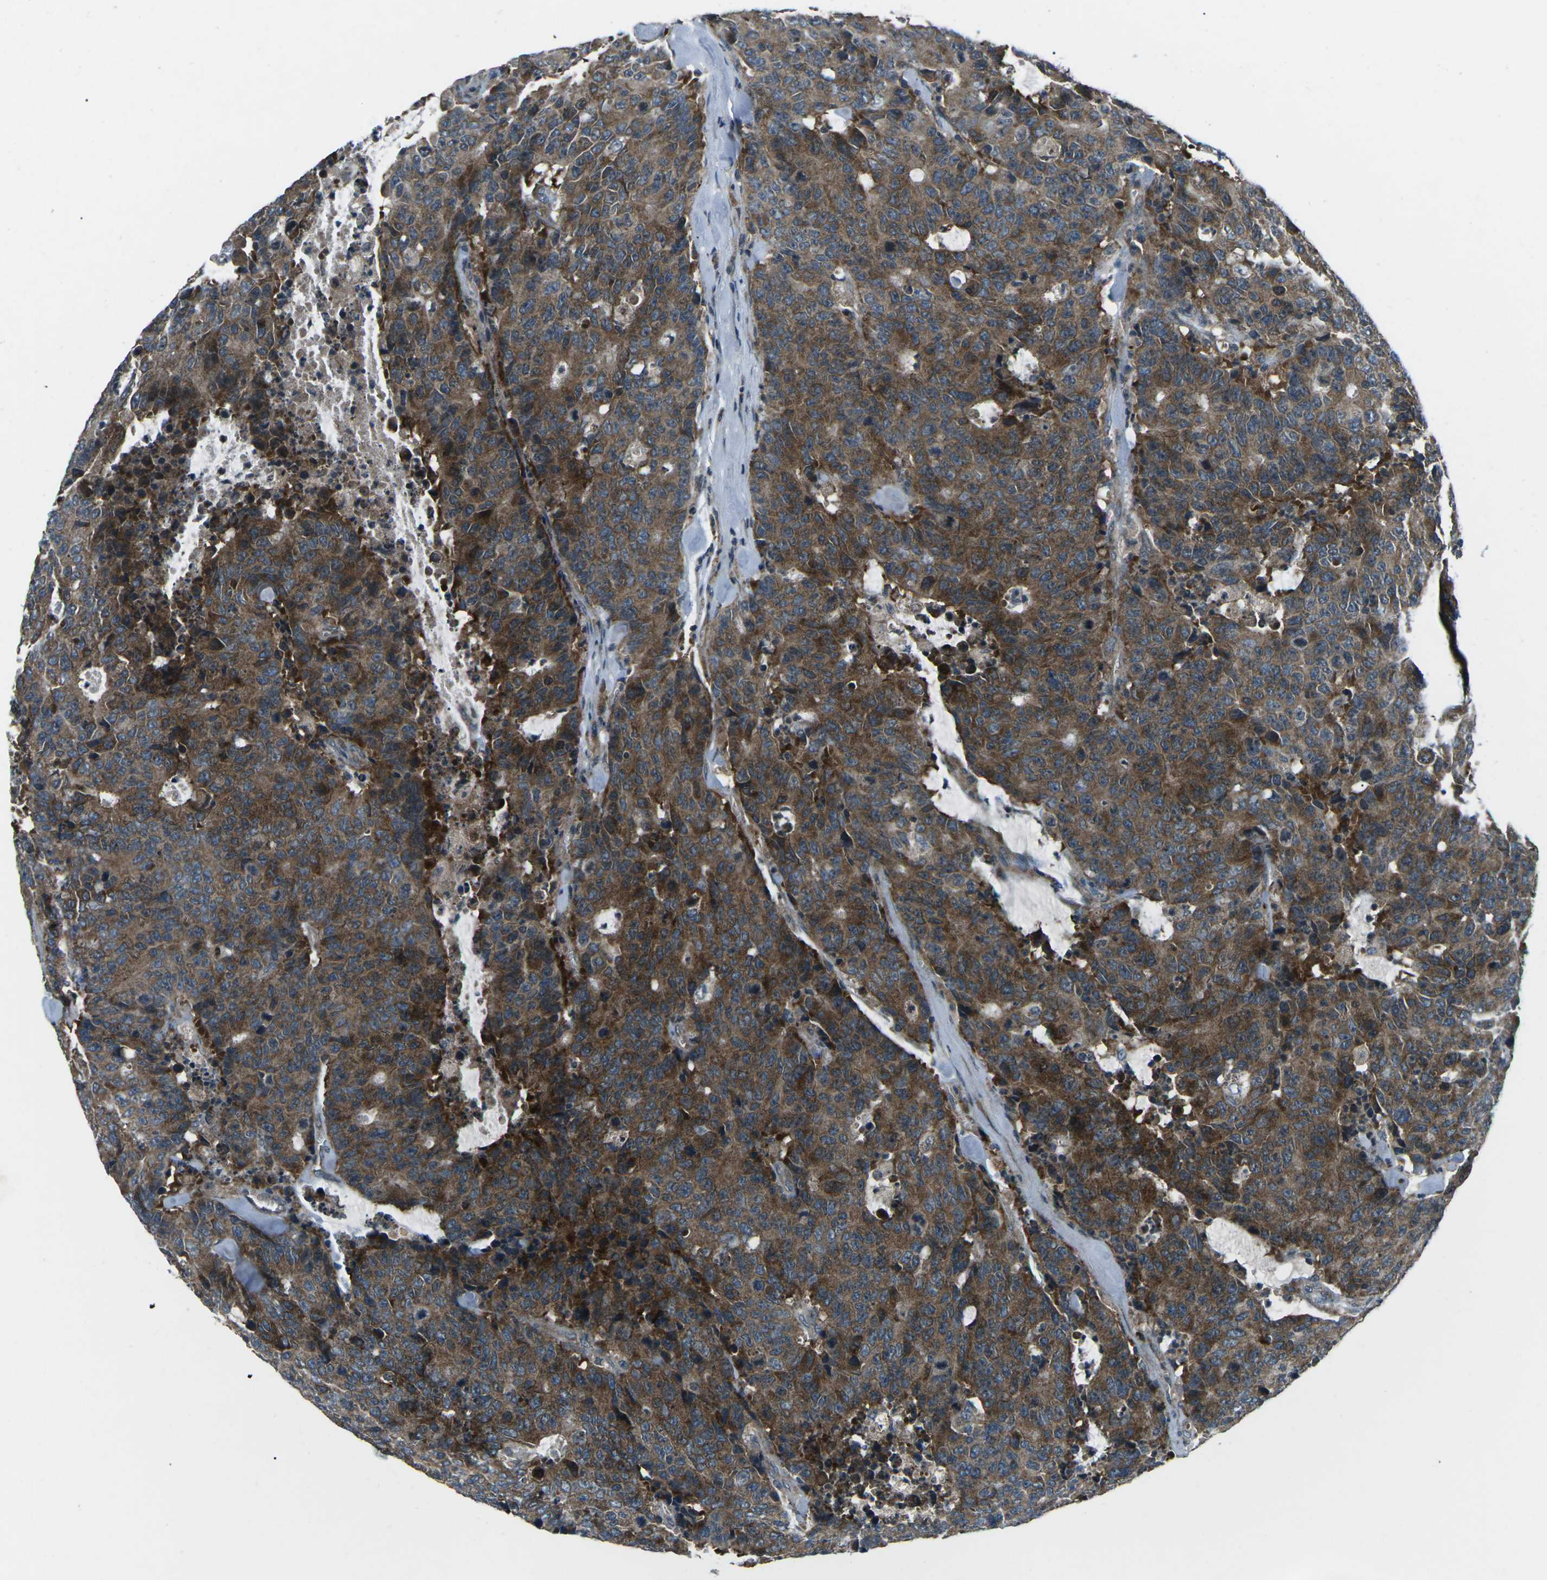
{"staining": {"intensity": "strong", "quantity": ">75%", "location": "cytoplasmic/membranous"}, "tissue": "colorectal cancer", "cell_type": "Tumor cells", "image_type": "cancer", "snomed": [{"axis": "morphology", "description": "Adenocarcinoma, NOS"}, {"axis": "topography", "description": "Colon"}], "caption": "Colorectal cancer (adenocarcinoma) stained with immunohistochemistry exhibits strong cytoplasmic/membranous positivity in approximately >75% of tumor cells.", "gene": "CDK16", "patient": {"sex": "female", "age": 86}}